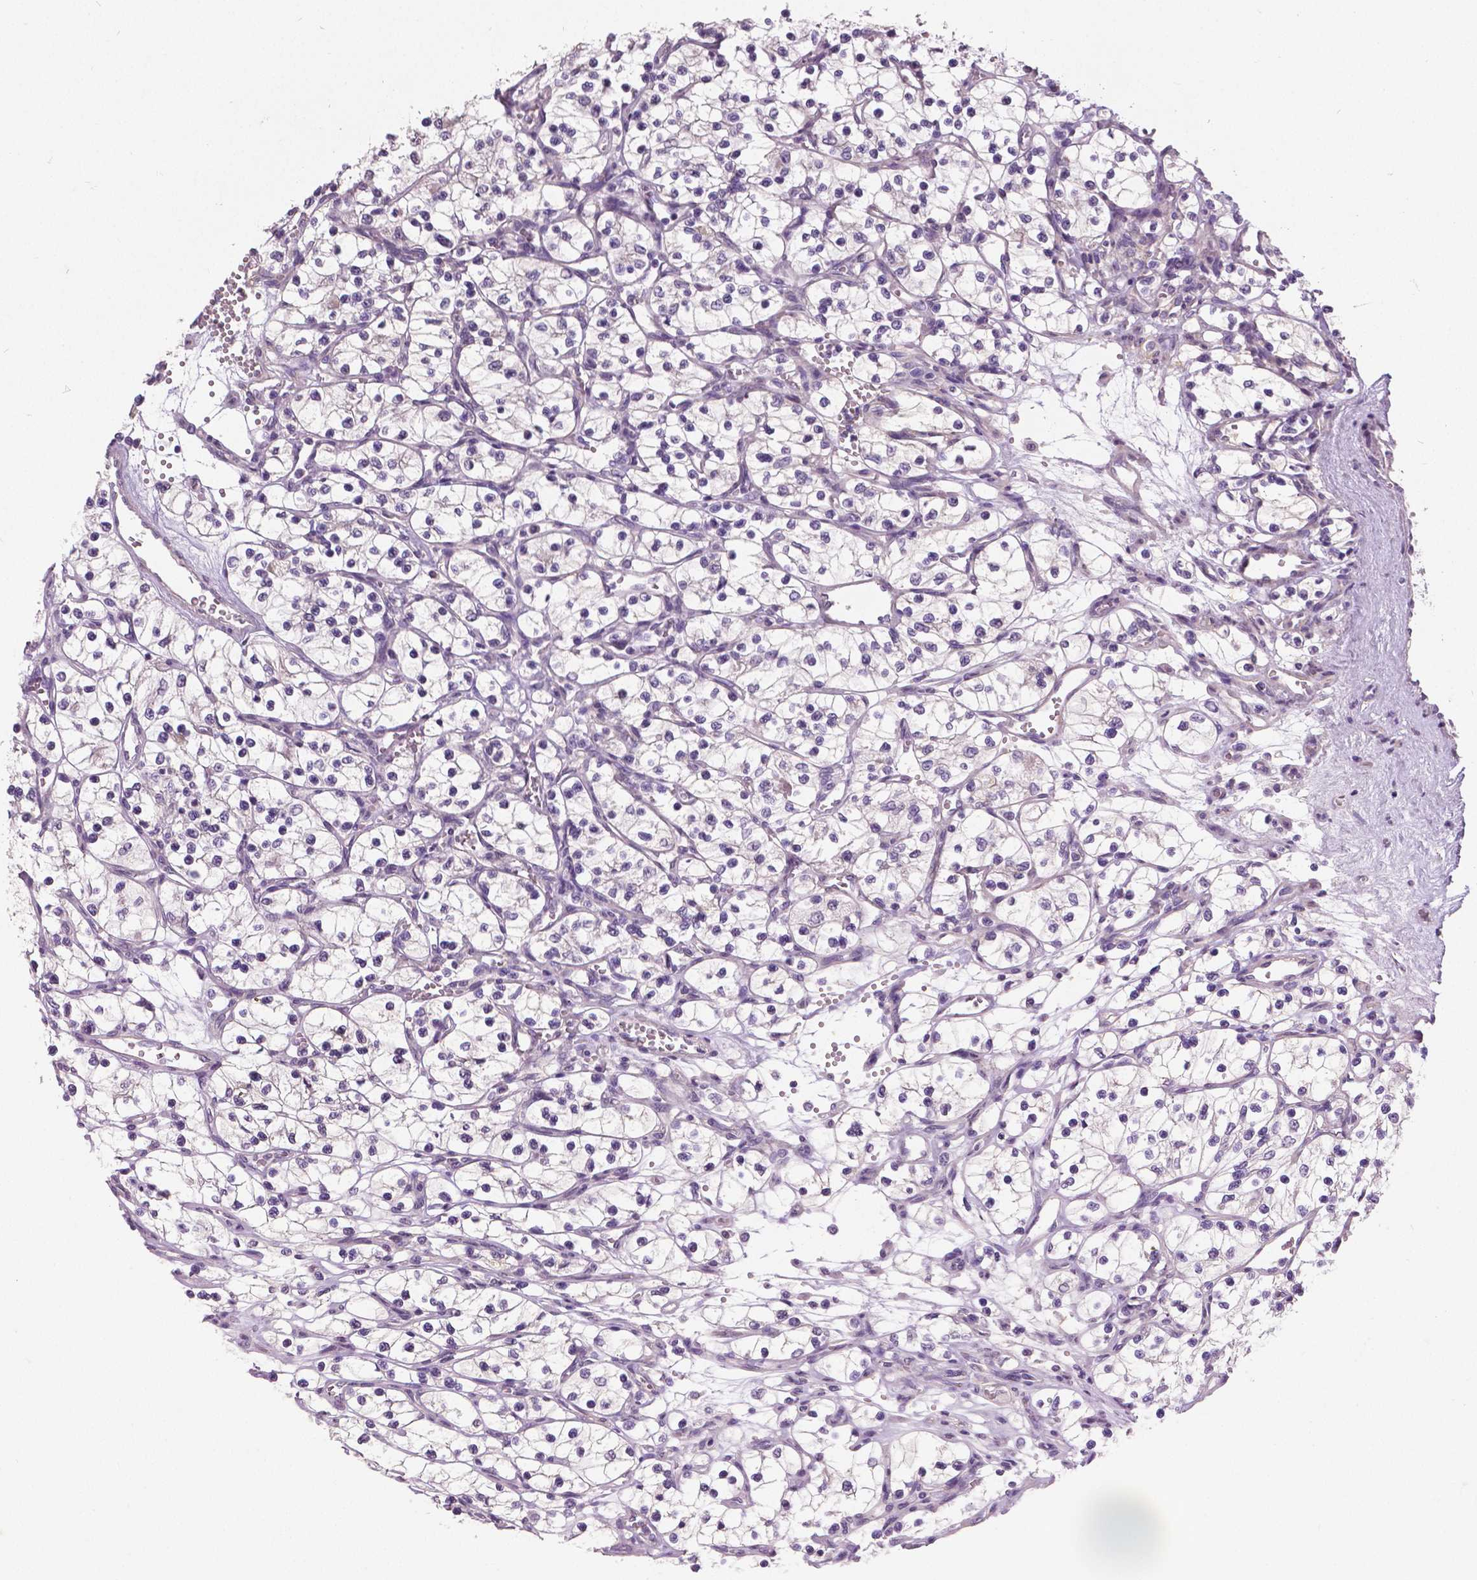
{"staining": {"intensity": "negative", "quantity": "none", "location": "none"}, "tissue": "renal cancer", "cell_type": "Tumor cells", "image_type": "cancer", "snomed": [{"axis": "morphology", "description": "Adenocarcinoma, NOS"}, {"axis": "topography", "description": "Kidney"}], "caption": "Immunohistochemistry micrograph of human adenocarcinoma (renal) stained for a protein (brown), which shows no staining in tumor cells.", "gene": "FOXA1", "patient": {"sex": "female", "age": 69}}